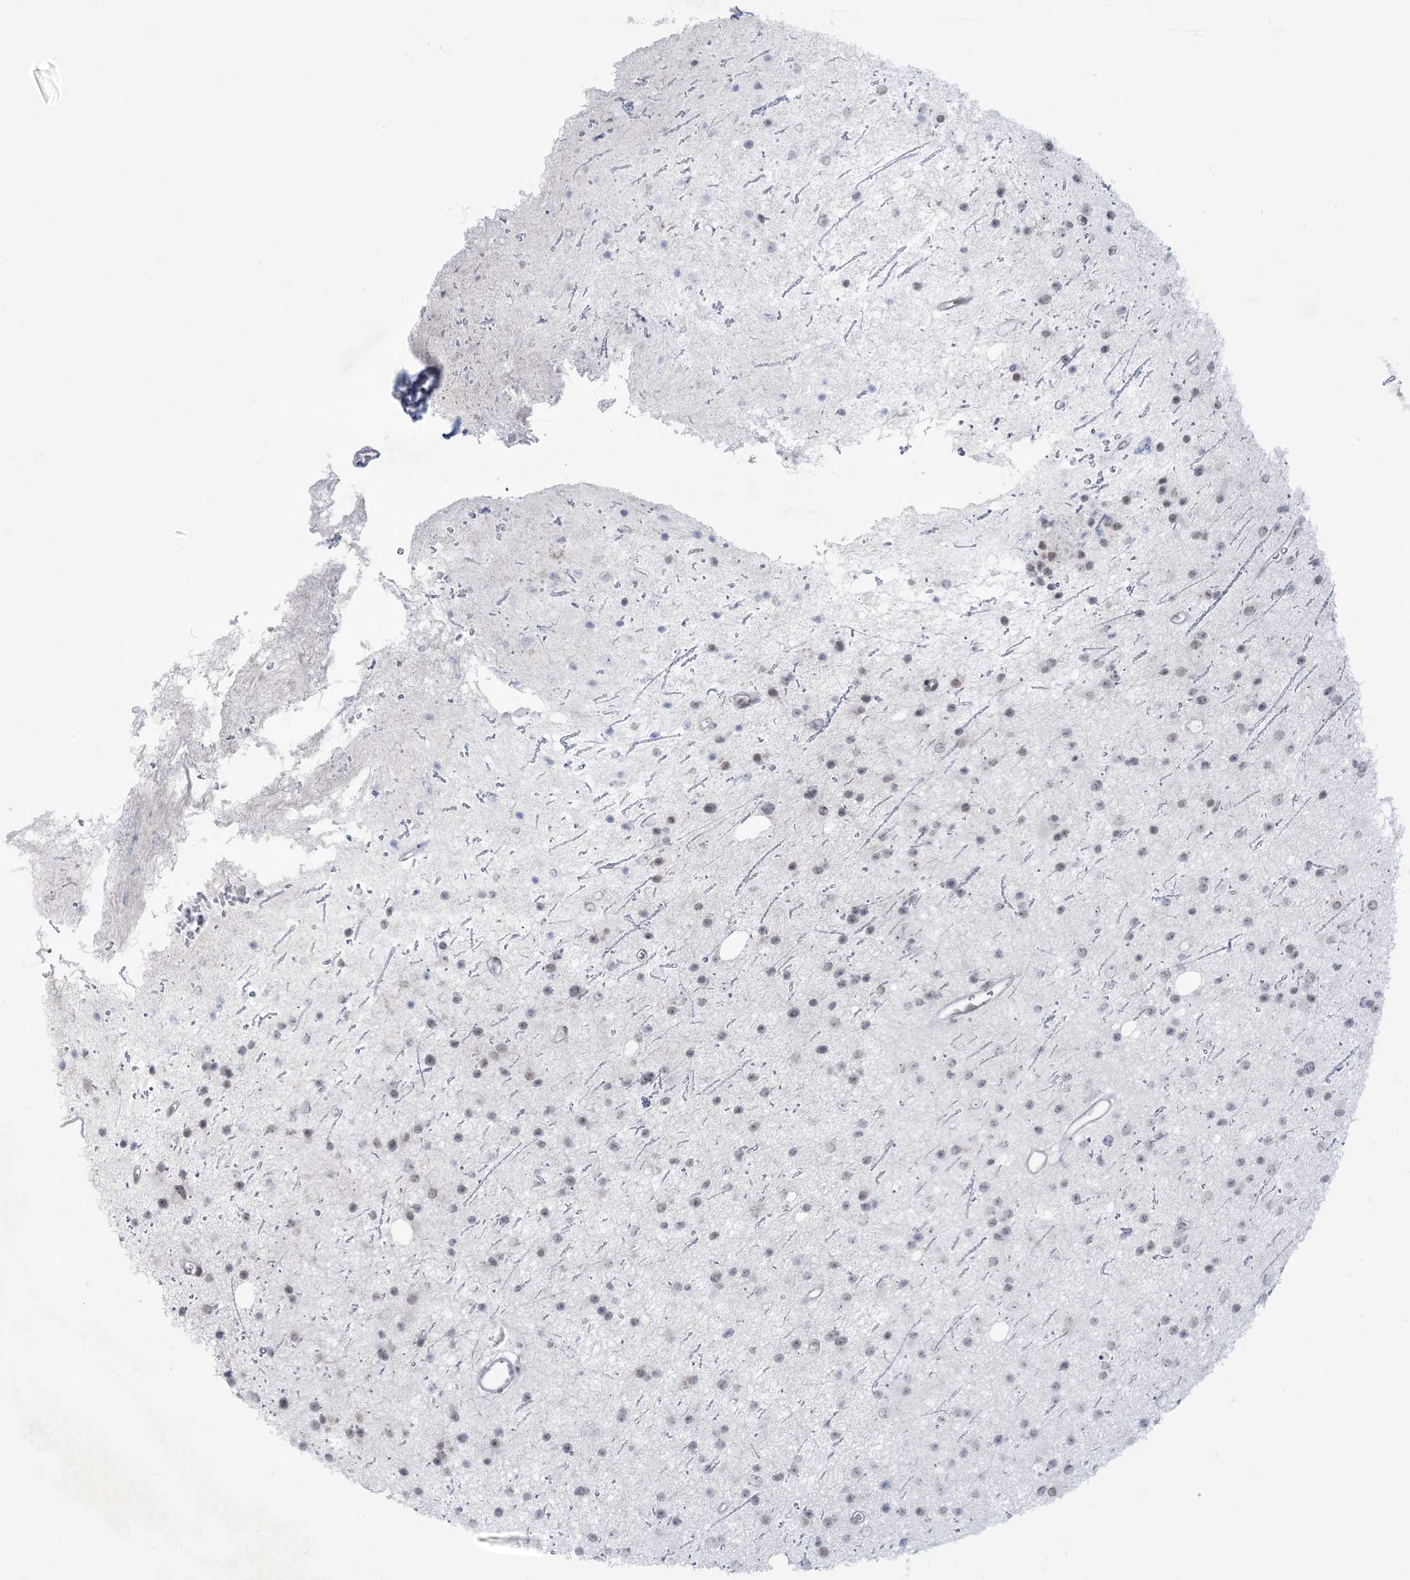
{"staining": {"intensity": "negative", "quantity": "none", "location": "none"}, "tissue": "glioma", "cell_type": "Tumor cells", "image_type": "cancer", "snomed": [{"axis": "morphology", "description": "Glioma, malignant, Low grade"}, {"axis": "topography", "description": "Cerebral cortex"}], "caption": "DAB immunohistochemical staining of glioma exhibits no significant expression in tumor cells.", "gene": "HOMEZ", "patient": {"sex": "female", "age": 39}}